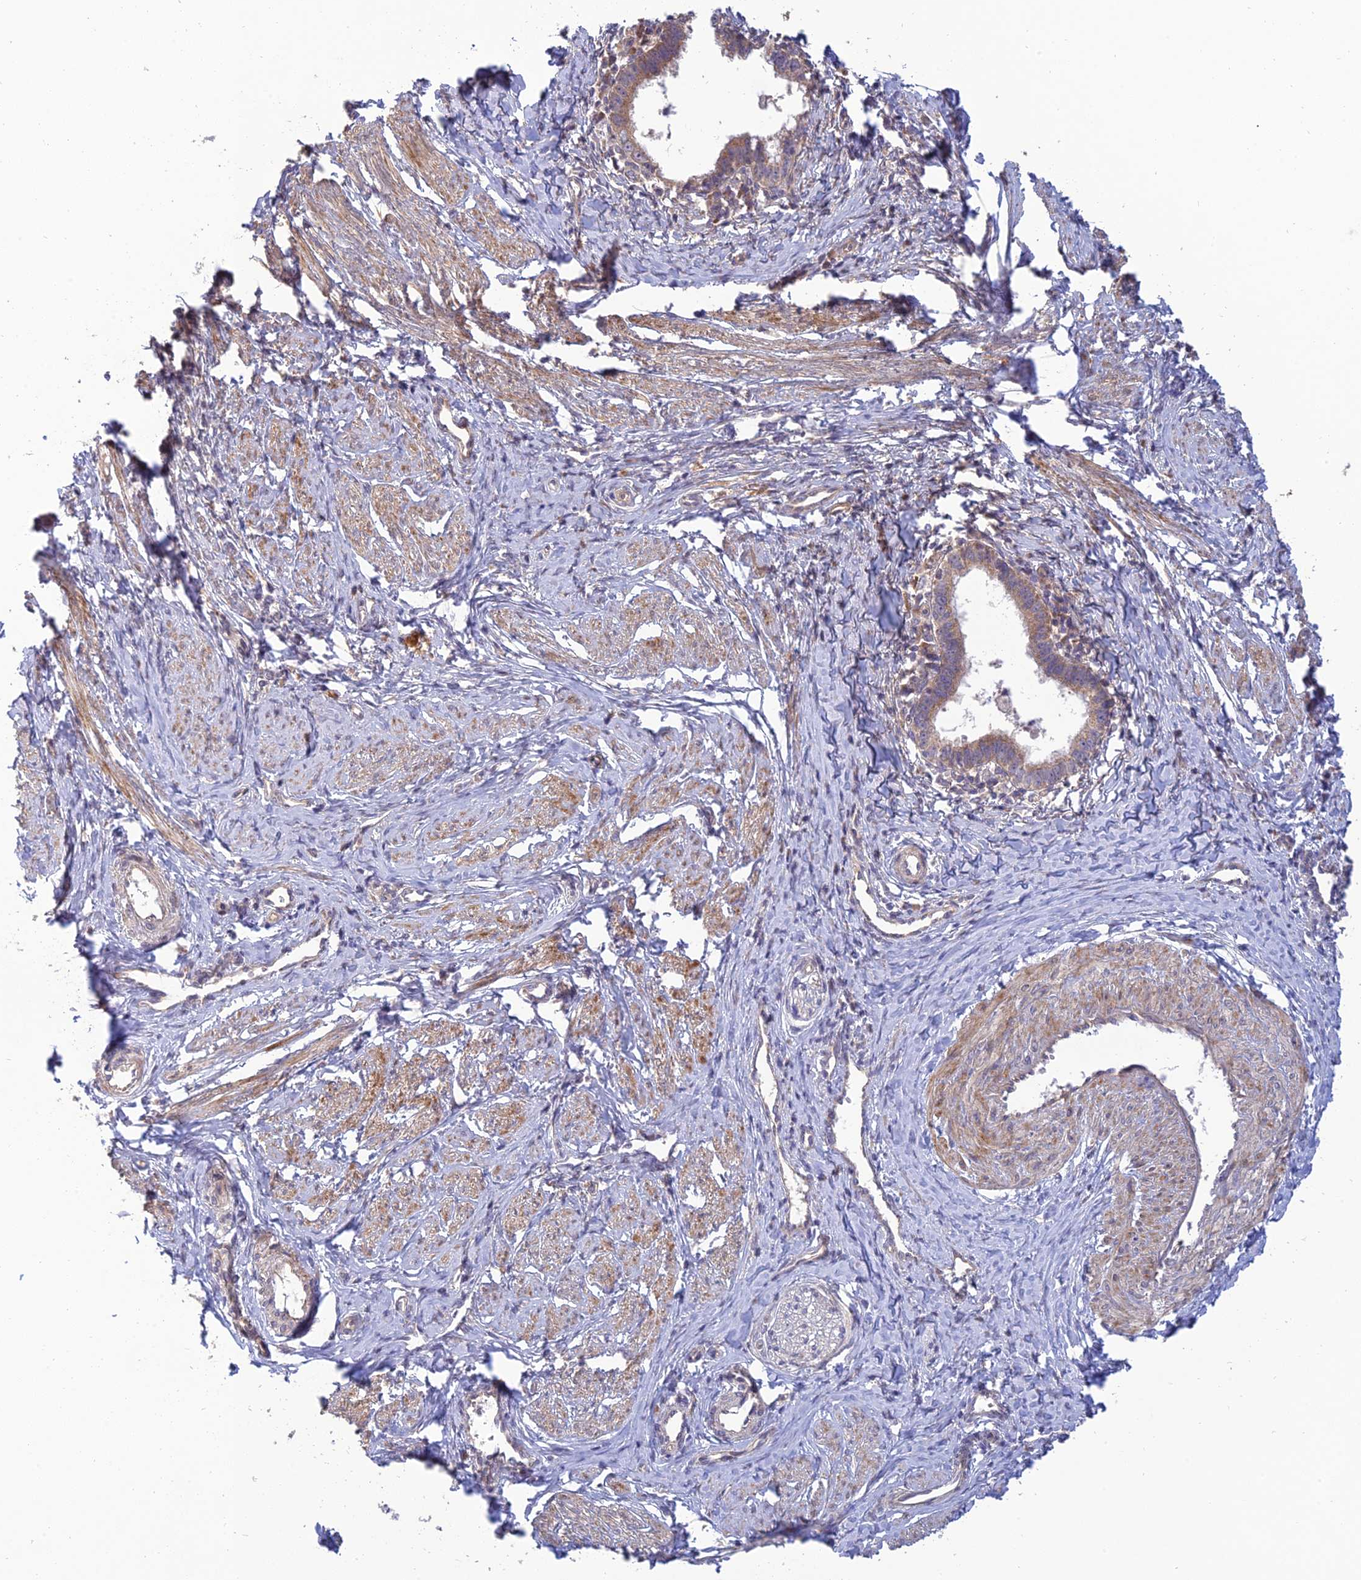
{"staining": {"intensity": "weak", "quantity": ">75%", "location": "cytoplasmic/membranous"}, "tissue": "cervical cancer", "cell_type": "Tumor cells", "image_type": "cancer", "snomed": [{"axis": "morphology", "description": "Adenocarcinoma, NOS"}, {"axis": "topography", "description": "Cervix"}], "caption": "A micrograph showing weak cytoplasmic/membranous expression in about >75% of tumor cells in adenocarcinoma (cervical), as visualized by brown immunohistochemical staining.", "gene": "C3orf20", "patient": {"sex": "female", "age": 36}}